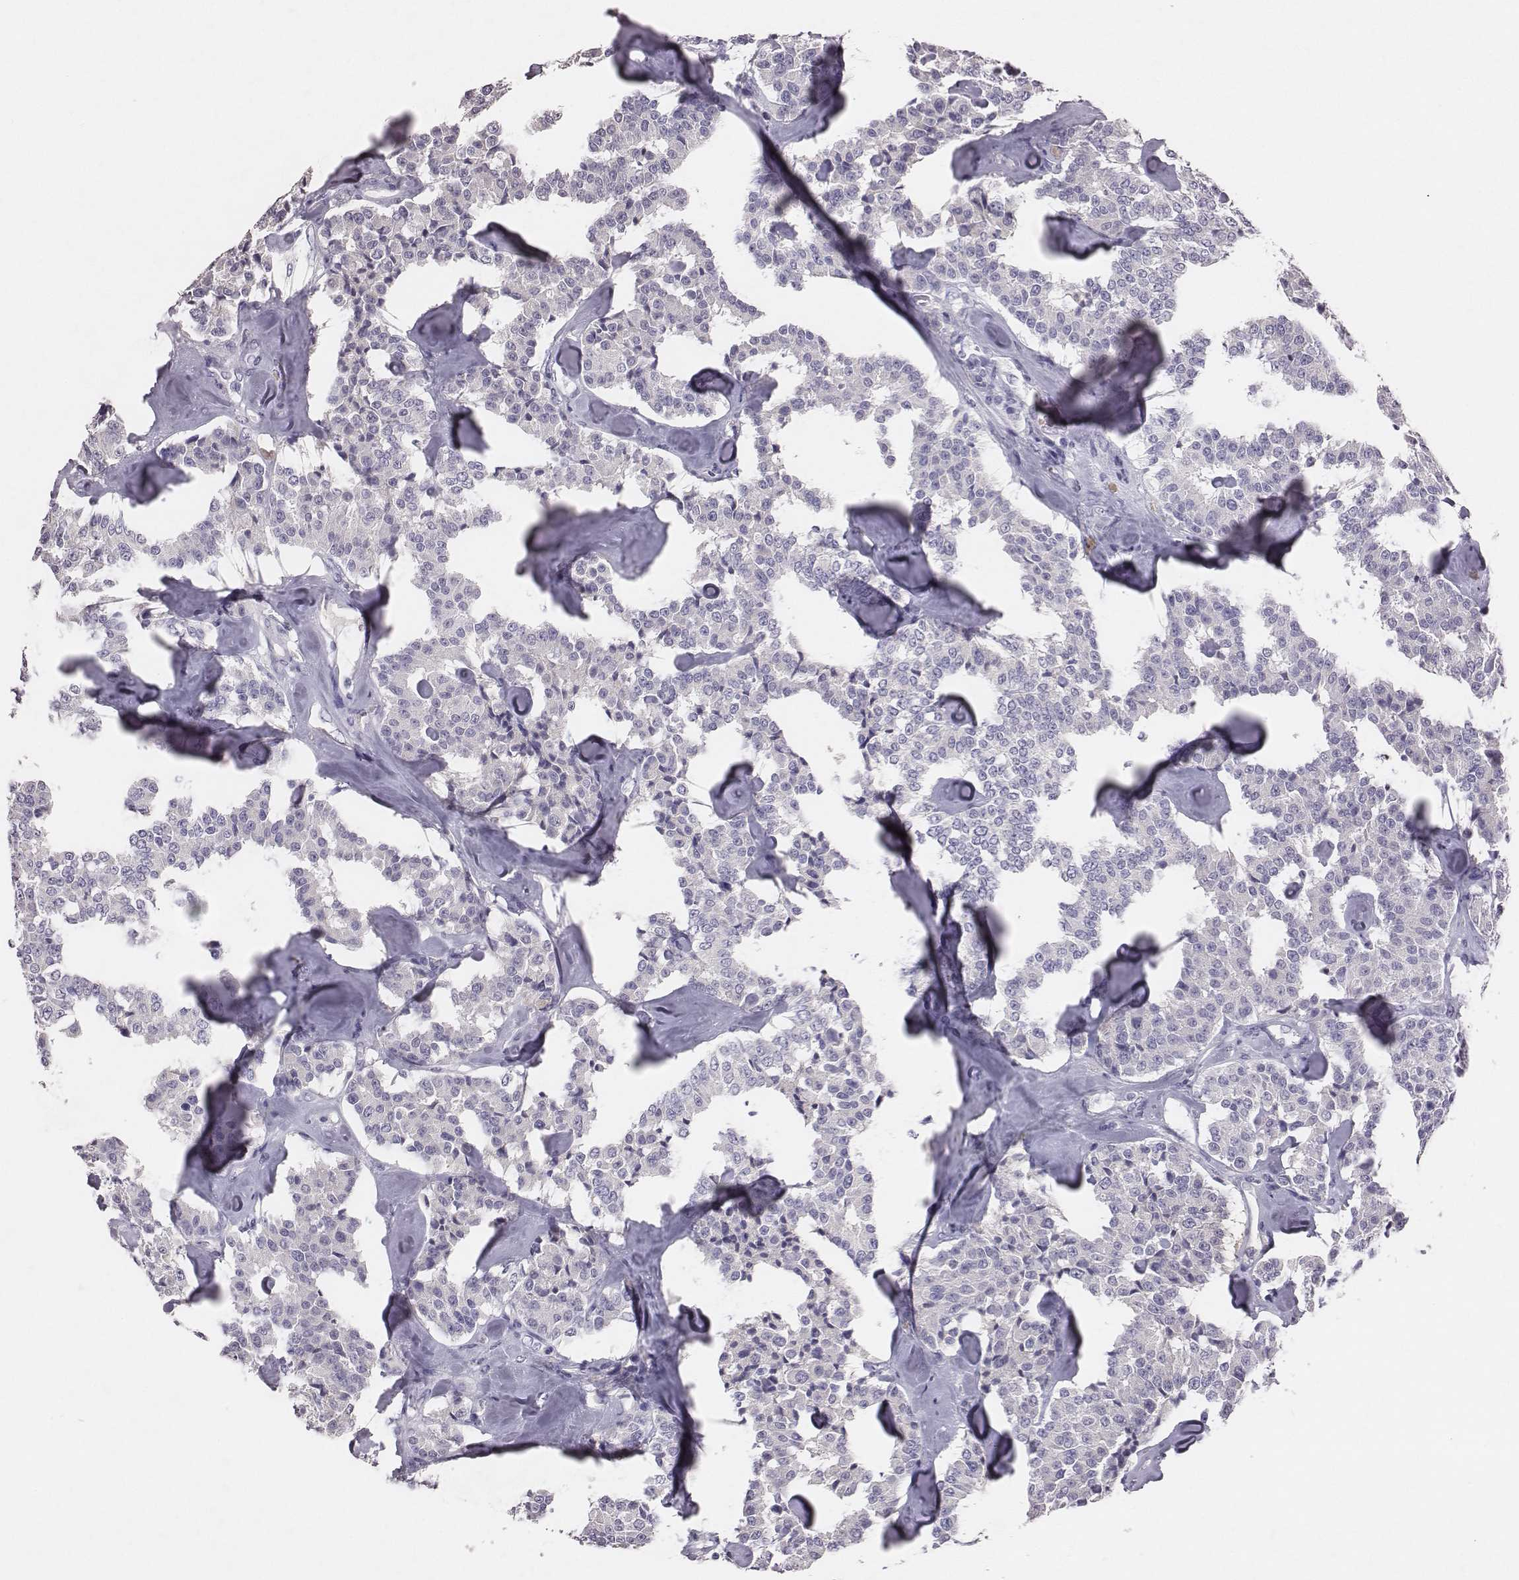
{"staining": {"intensity": "negative", "quantity": "none", "location": "none"}, "tissue": "carcinoid", "cell_type": "Tumor cells", "image_type": "cancer", "snomed": [{"axis": "morphology", "description": "Carcinoid, malignant, NOS"}, {"axis": "topography", "description": "Pancreas"}], "caption": "Photomicrograph shows no significant protein staining in tumor cells of carcinoid (malignant).", "gene": "EN1", "patient": {"sex": "male", "age": 41}}